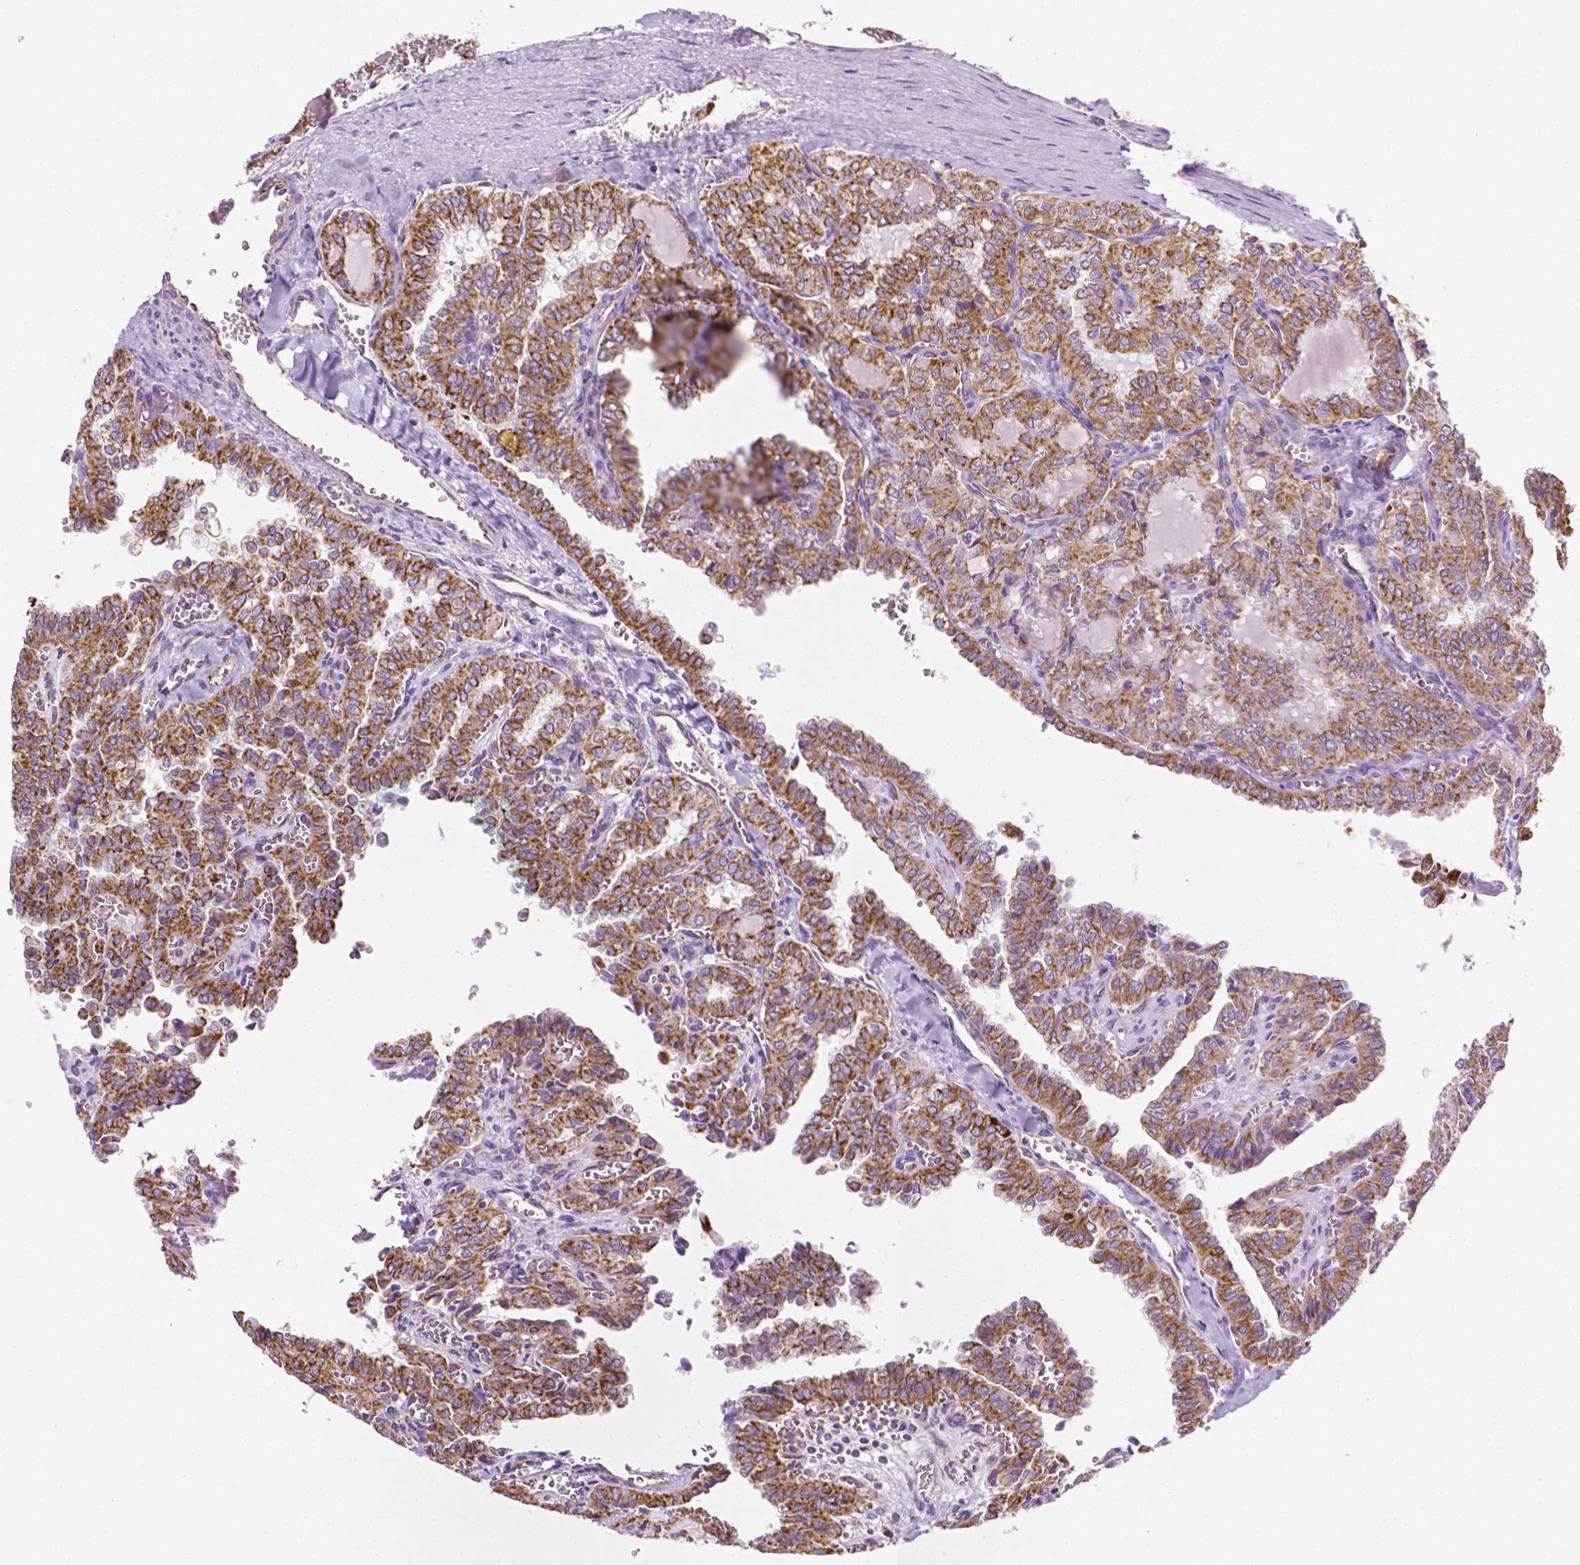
{"staining": {"intensity": "strong", "quantity": ">75%", "location": "cytoplasmic/membranous"}, "tissue": "thyroid cancer", "cell_type": "Tumor cells", "image_type": "cancer", "snomed": [{"axis": "morphology", "description": "Papillary adenocarcinoma, NOS"}, {"axis": "topography", "description": "Thyroid gland"}], "caption": "Immunohistochemistry of thyroid cancer (papillary adenocarcinoma) exhibits high levels of strong cytoplasmic/membranous positivity in approximately >75% of tumor cells. Using DAB (brown) and hematoxylin (blue) stains, captured at high magnification using brightfield microscopy.", "gene": "RMDN3", "patient": {"sex": "female", "age": 41}}